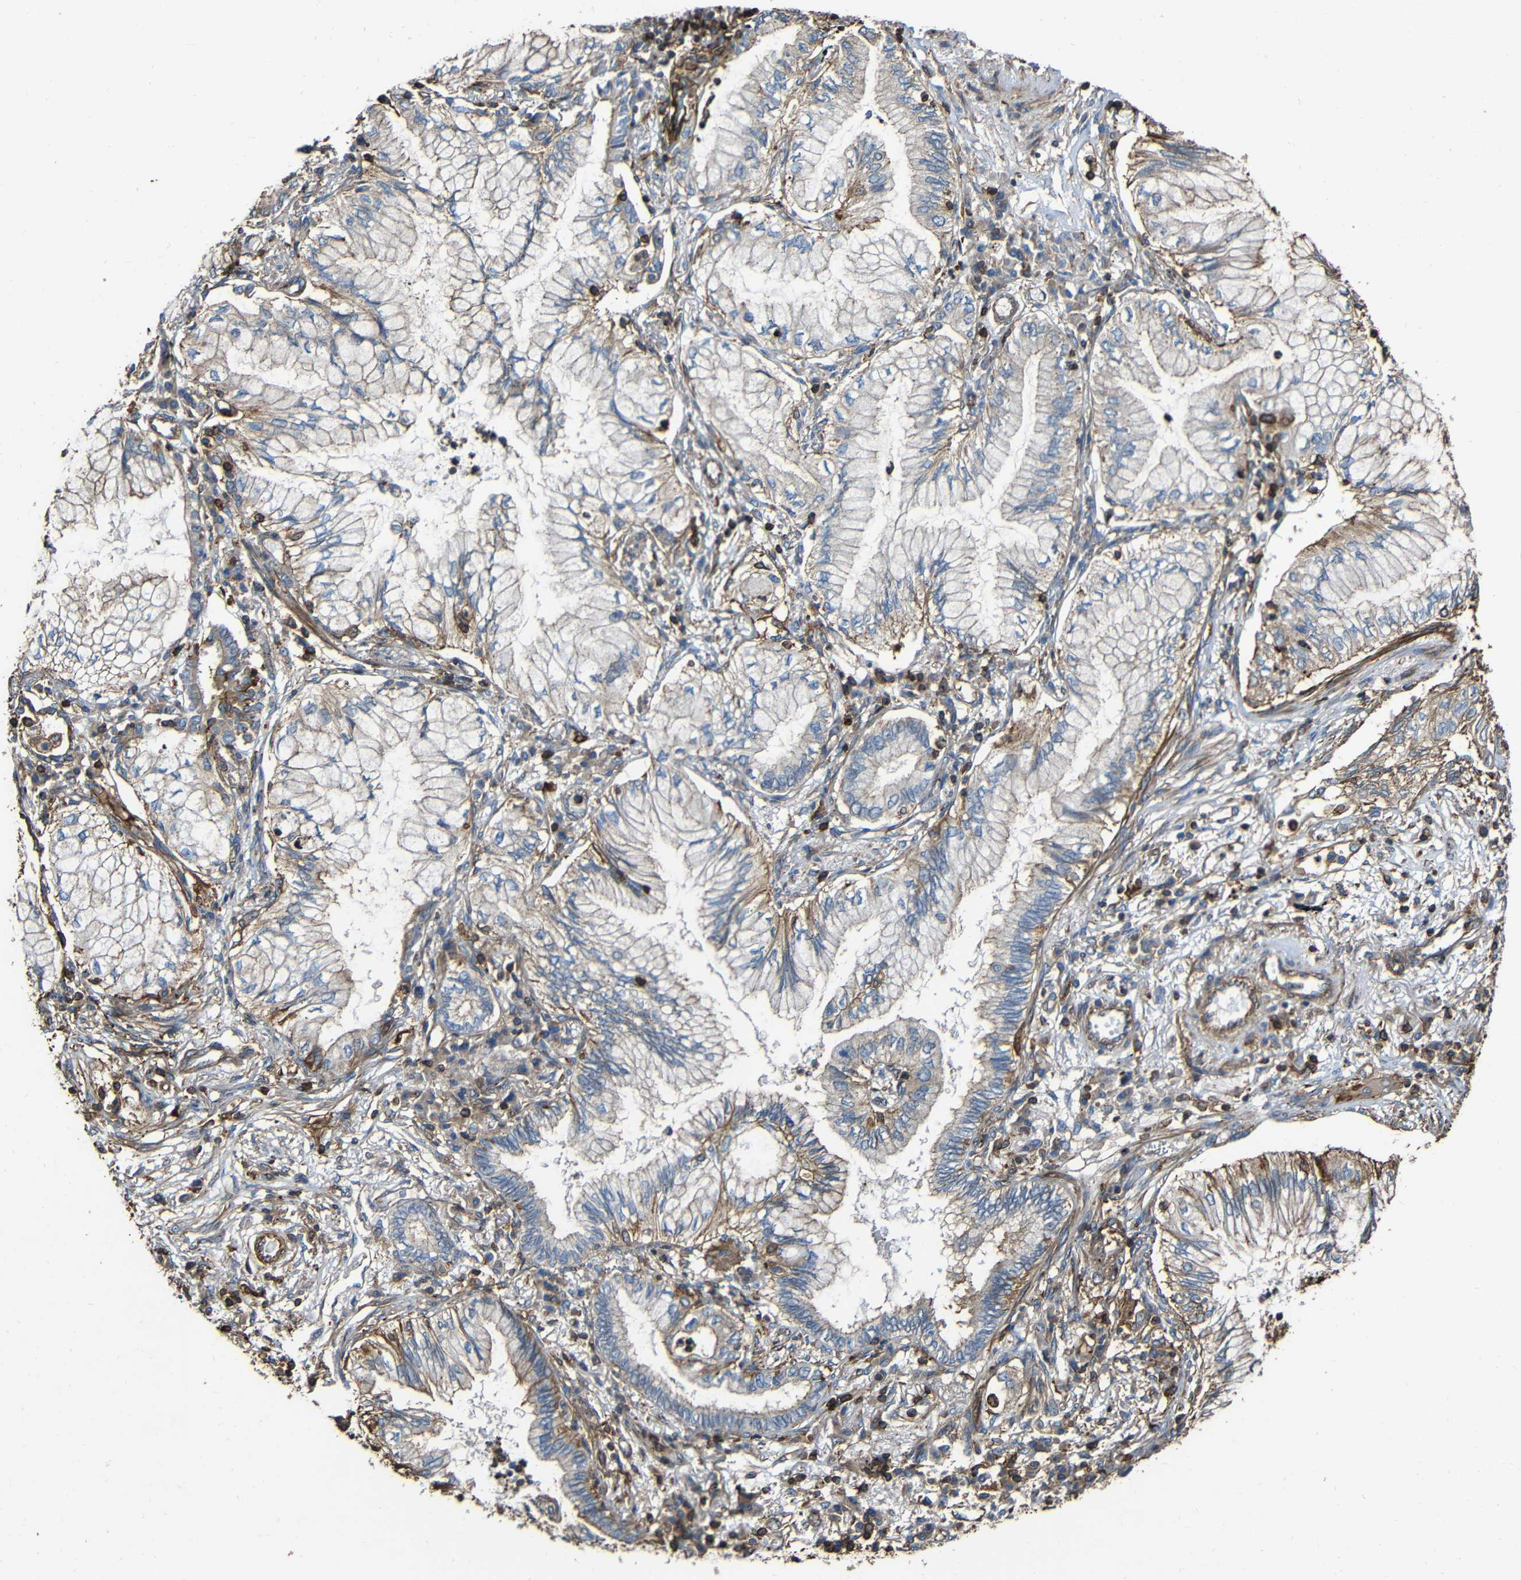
{"staining": {"intensity": "moderate", "quantity": "<25%", "location": "cytoplasmic/membranous"}, "tissue": "lung cancer", "cell_type": "Tumor cells", "image_type": "cancer", "snomed": [{"axis": "morphology", "description": "Normal tissue, NOS"}, {"axis": "morphology", "description": "Adenocarcinoma, NOS"}, {"axis": "topography", "description": "Bronchus"}, {"axis": "topography", "description": "Lung"}], "caption": "Brown immunohistochemical staining in lung adenocarcinoma reveals moderate cytoplasmic/membranous expression in approximately <25% of tumor cells. (DAB (3,3'-diaminobenzidine) IHC with brightfield microscopy, high magnification).", "gene": "RHOT2", "patient": {"sex": "female", "age": 70}}